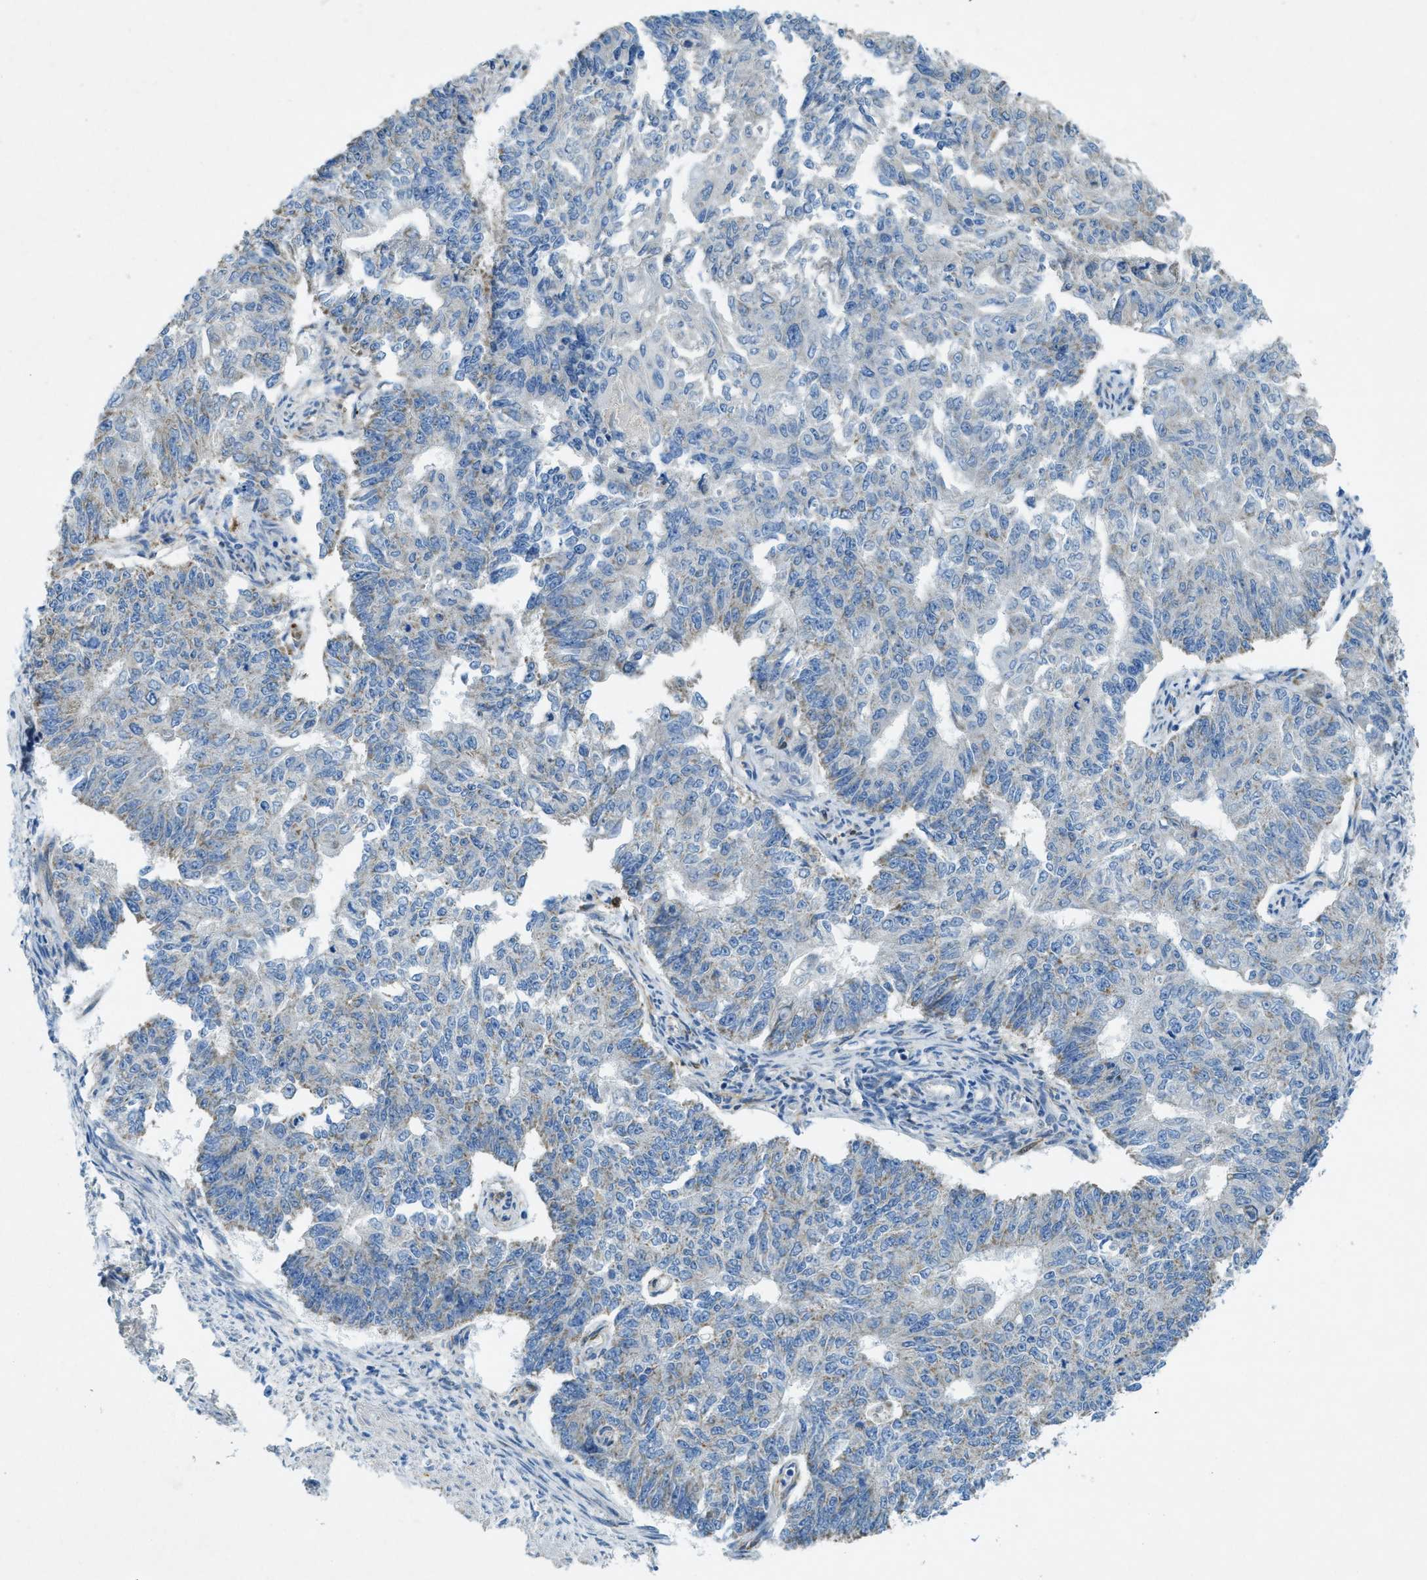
{"staining": {"intensity": "negative", "quantity": "none", "location": "none"}, "tissue": "endometrial cancer", "cell_type": "Tumor cells", "image_type": "cancer", "snomed": [{"axis": "morphology", "description": "Adenocarcinoma, NOS"}, {"axis": "topography", "description": "Endometrium"}], "caption": "Tumor cells show no significant protein positivity in endometrial cancer (adenocarcinoma).", "gene": "CYGB", "patient": {"sex": "female", "age": 32}}